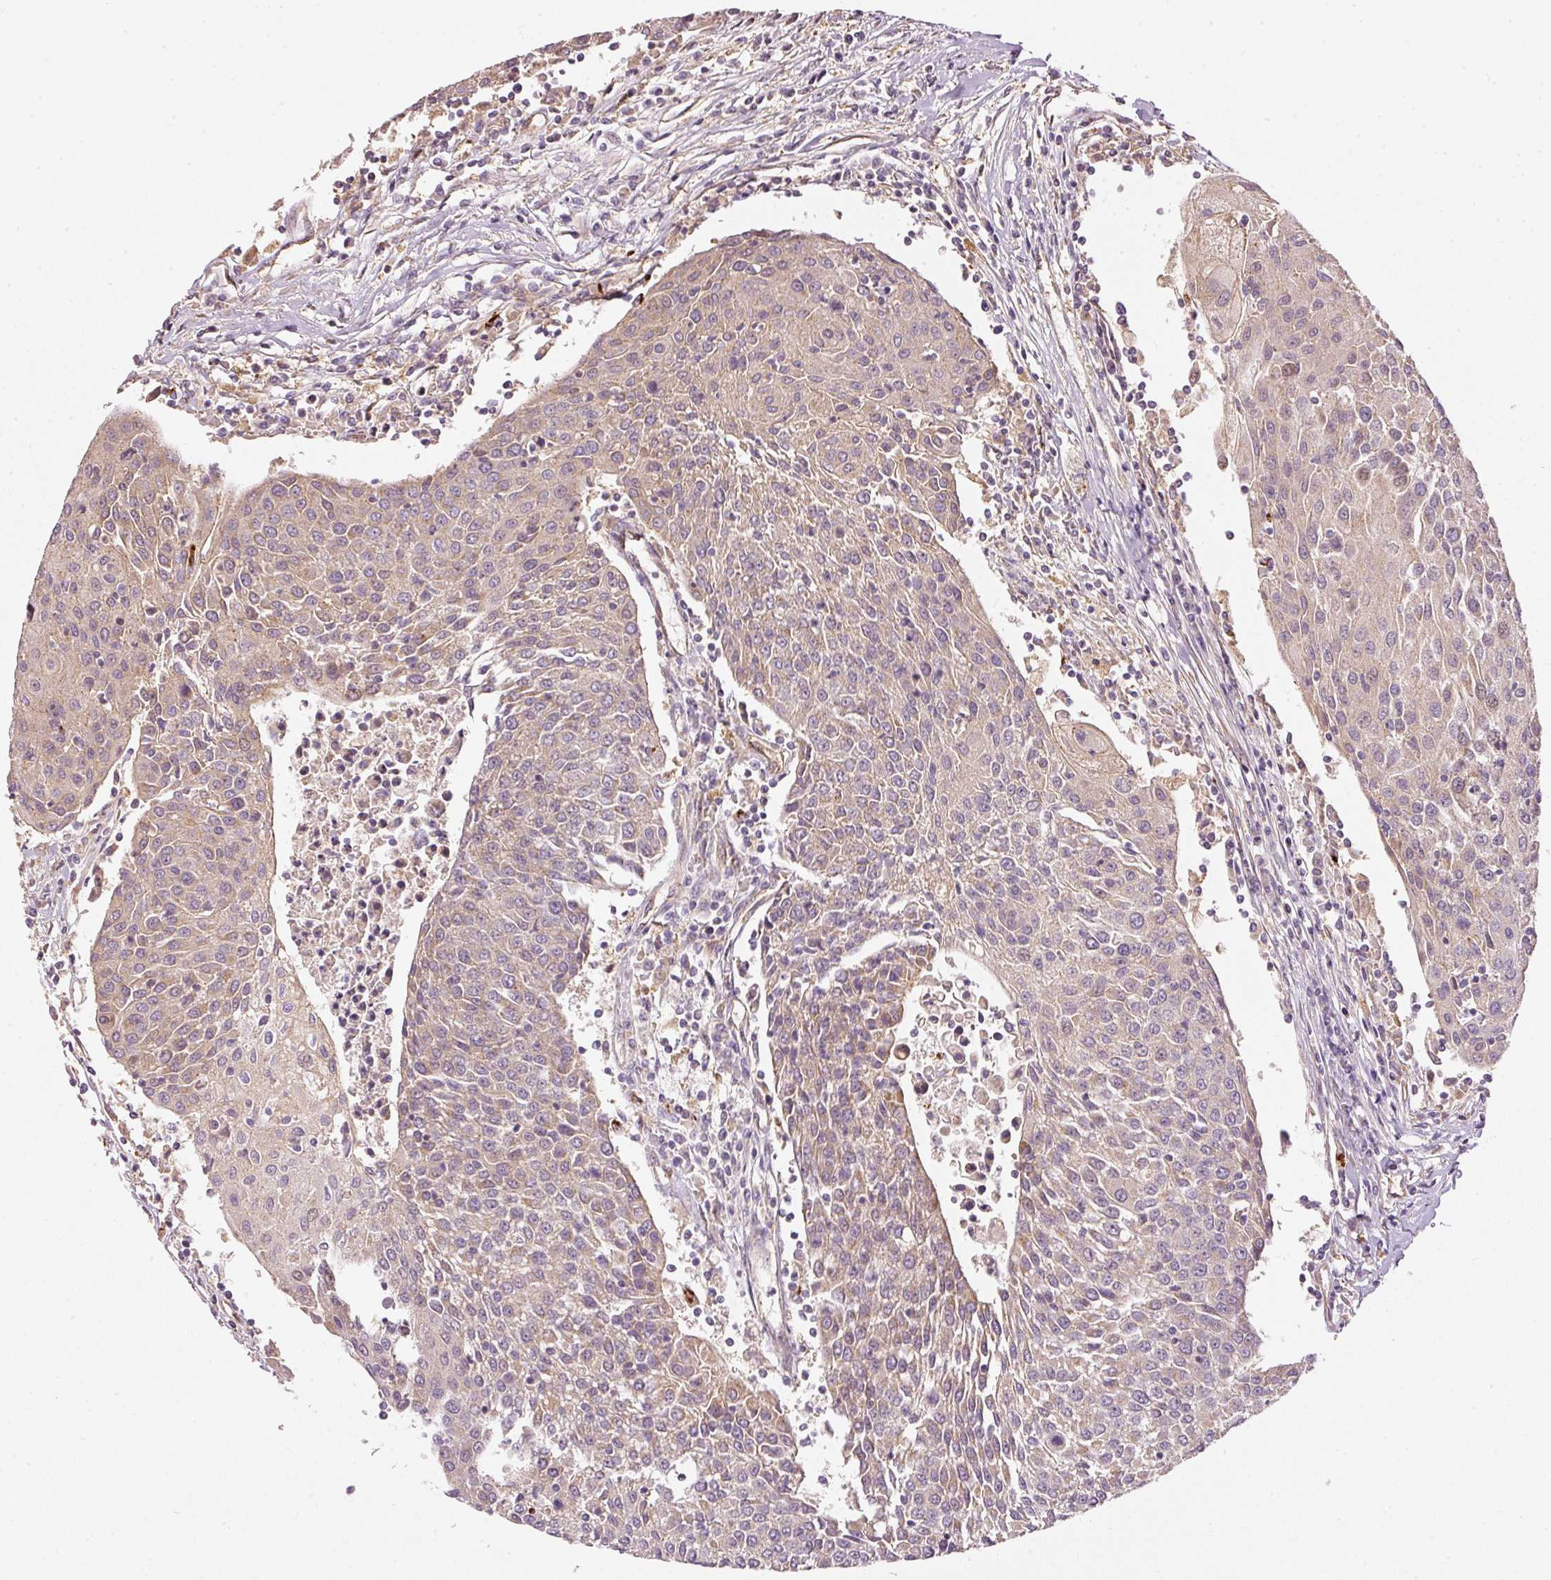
{"staining": {"intensity": "weak", "quantity": "25%-75%", "location": "cytoplasmic/membranous"}, "tissue": "urothelial cancer", "cell_type": "Tumor cells", "image_type": "cancer", "snomed": [{"axis": "morphology", "description": "Urothelial carcinoma, High grade"}, {"axis": "topography", "description": "Urinary bladder"}], "caption": "IHC (DAB (3,3'-diaminobenzidine)) staining of urothelial cancer displays weak cytoplasmic/membranous protein positivity in about 25%-75% of tumor cells.", "gene": "MTHFD1L", "patient": {"sex": "female", "age": 85}}